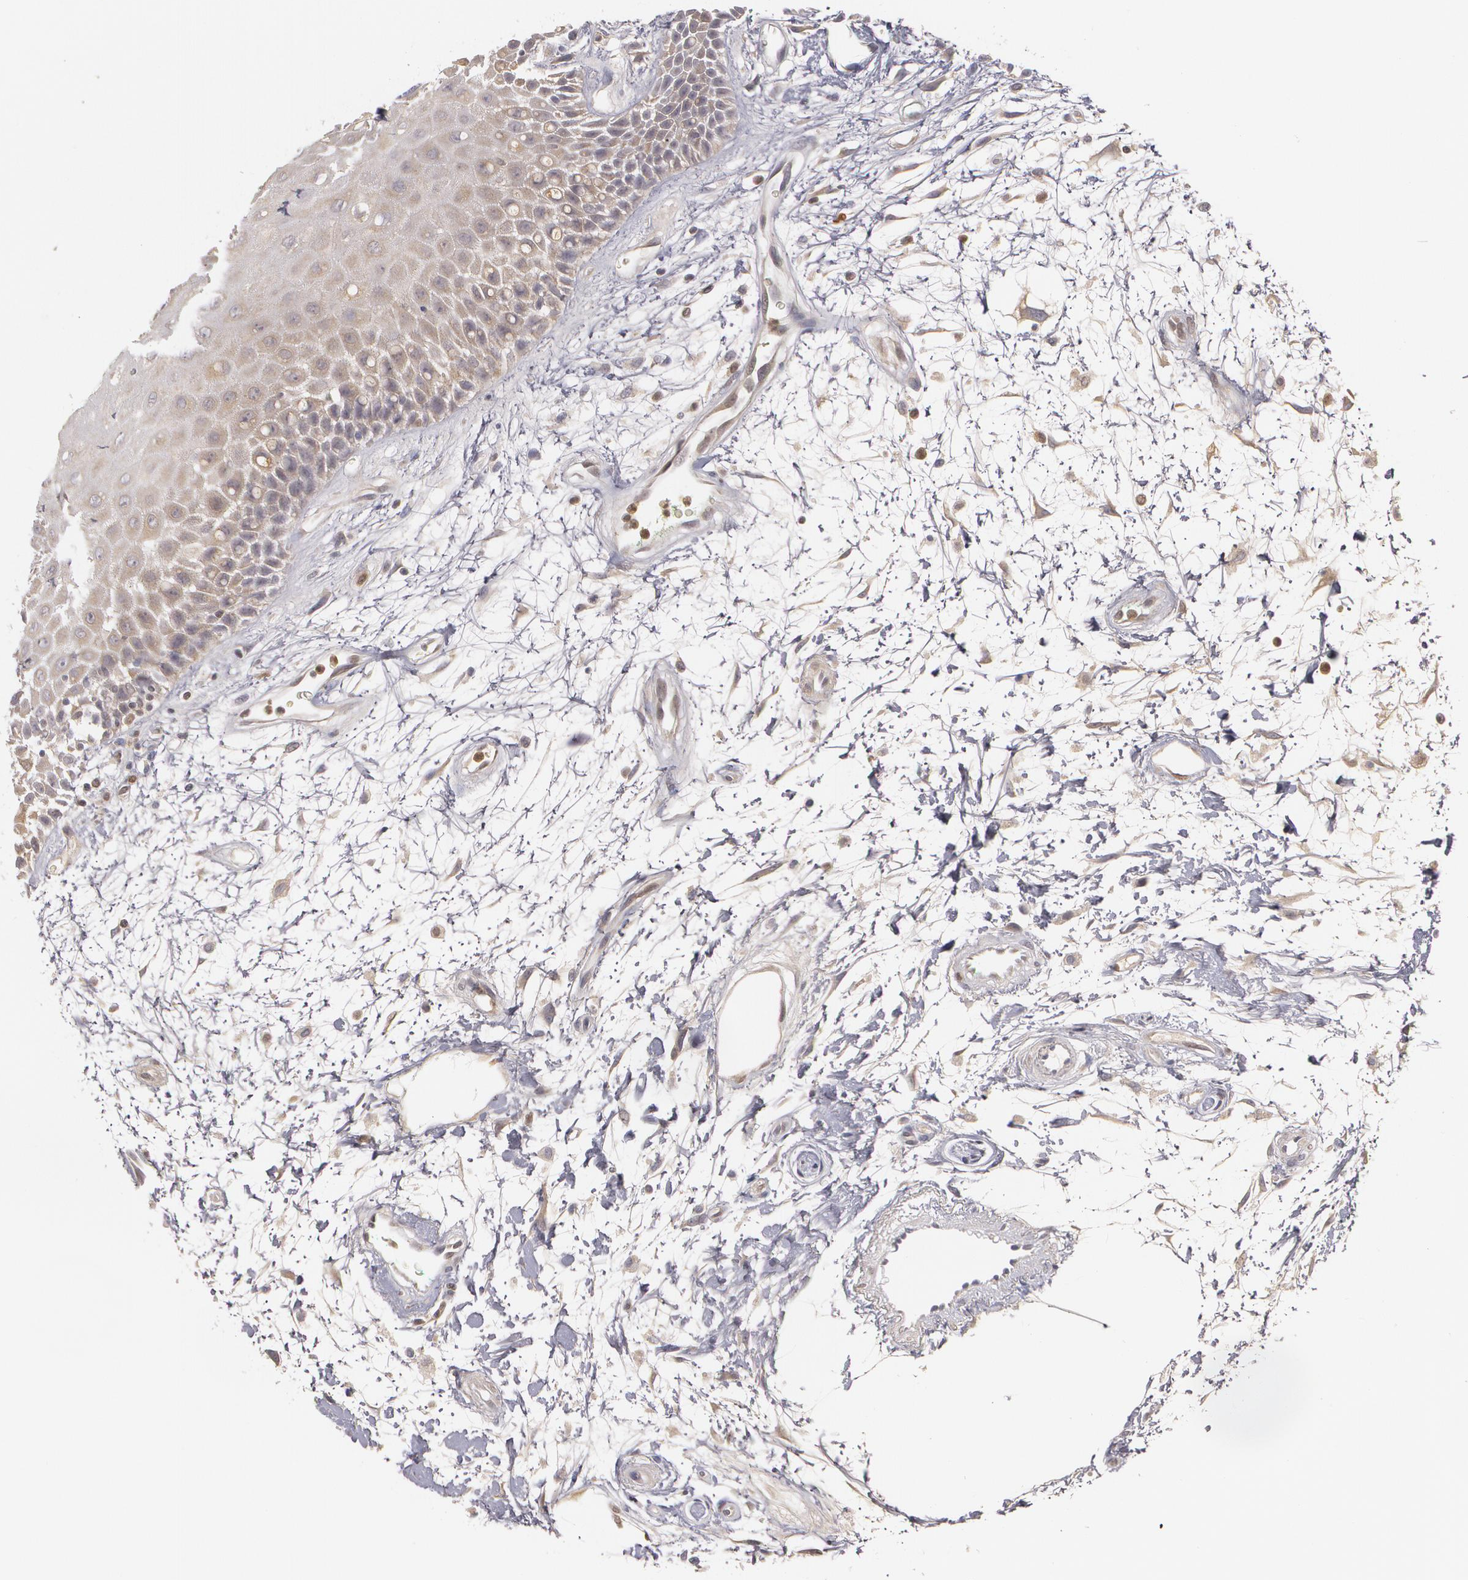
{"staining": {"intensity": "weak", "quantity": ">75%", "location": "cytoplasmic/membranous"}, "tissue": "oral mucosa", "cell_type": "Squamous epithelial cells", "image_type": "normal", "snomed": [{"axis": "morphology", "description": "Normal tissue, NOS"}, {"axis": "morphology", "description": "Squamous cell carcinoma, NOS"}, {"axis": "topography", "description": "Skeletal muscle"}, {"axis": "topography", "description": "Oral tissue"}, {"axis": "topography", "description": "Head-Neck"}], "caption": "Weak cytoplasmic/membranous staining for a protein is present in about >75% of squamous epithelial cells of unremarkable oral mucosa using immunohistochemistry (IHC).", "gene": "LRG1", "patient": {"sex": "female", "age": 84}}